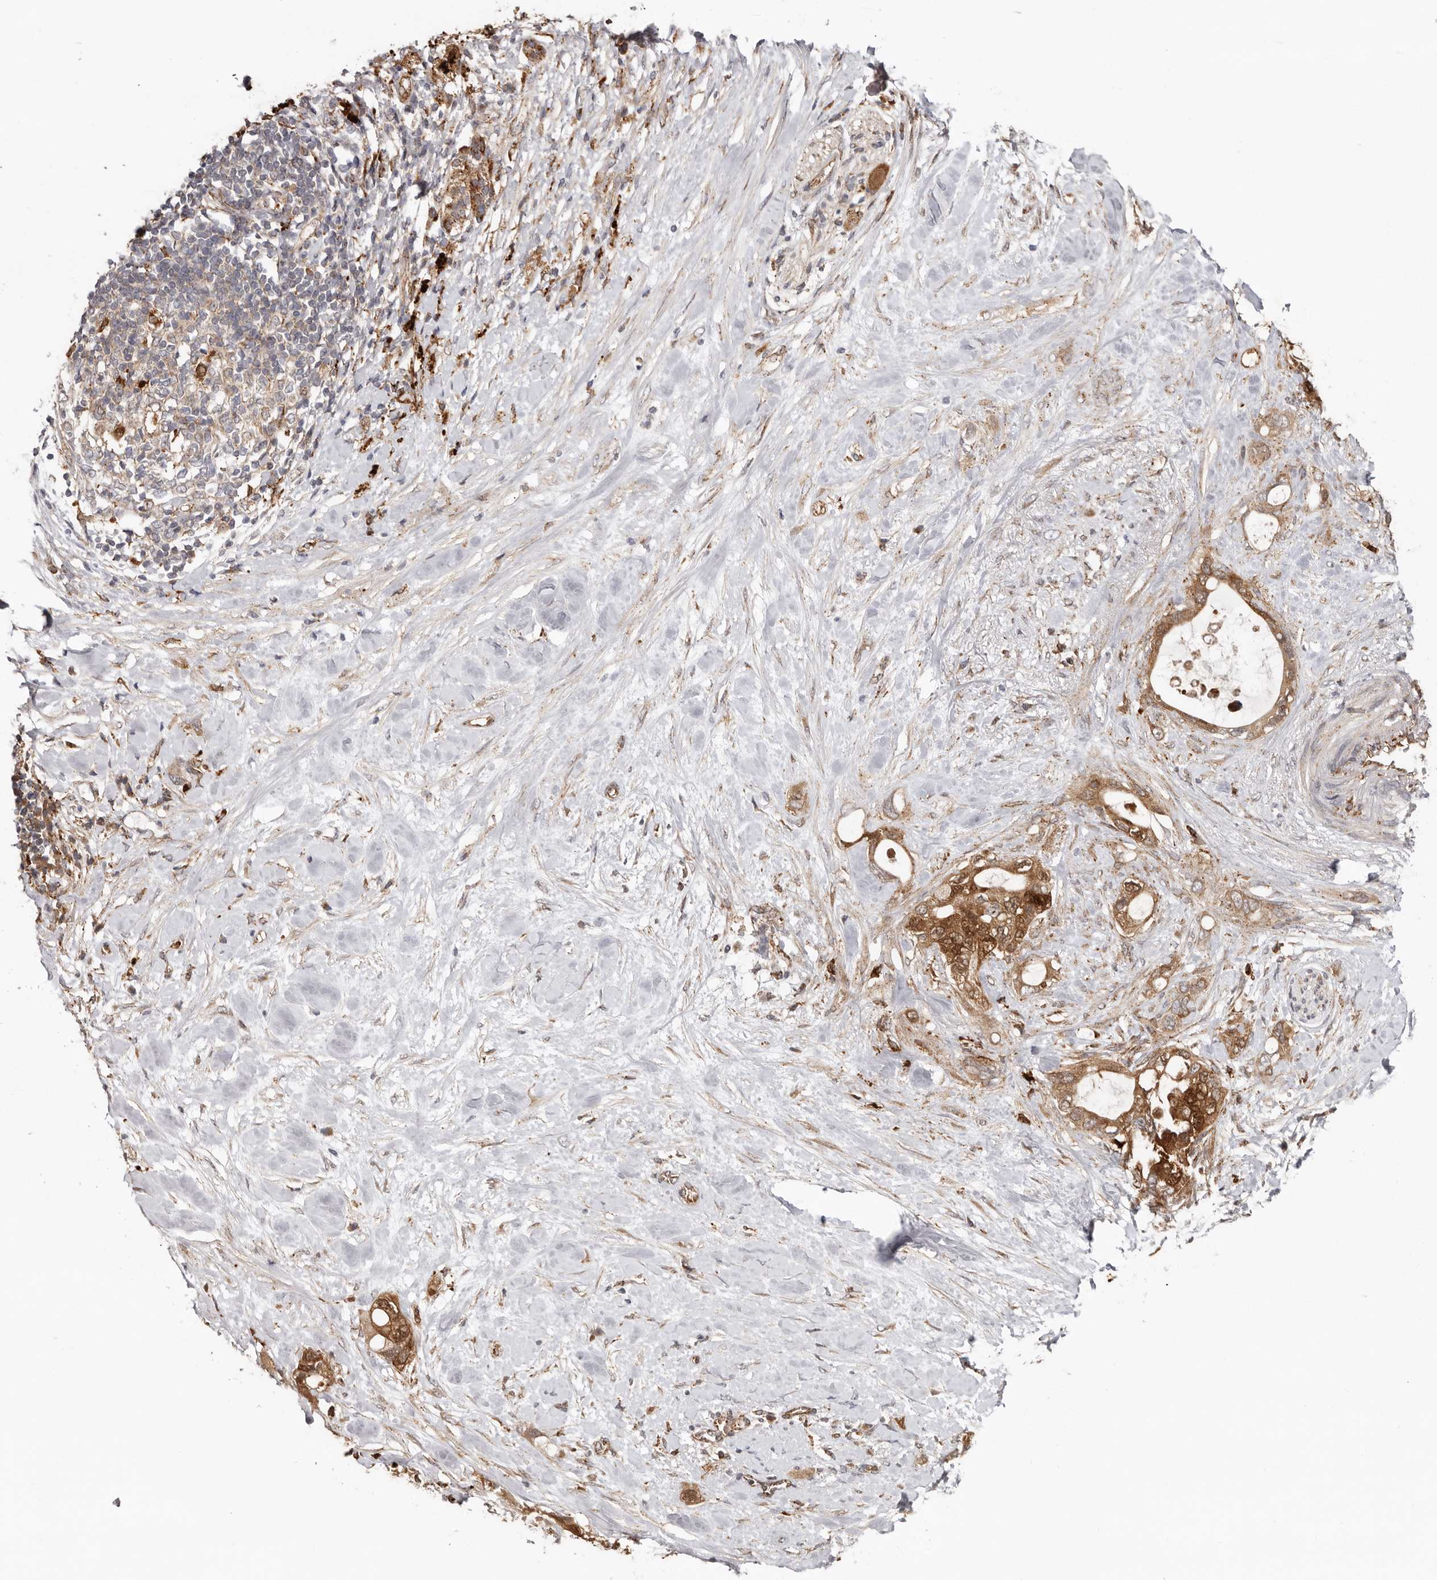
{"staining": {"intensity": "moderate", "quantity": ">75%", "location": "cytoplasmic/membranous"}, "tissue": "pancreatic cancer", "cell_type": "Tumor cells", "image_type": "cancer", "snomed": [{"axis": "morphology", "description": "Adenocarcinoma, NOS"}, {"axis": "topography", "description": "Pancreas"}], "caption": "The histopathology image demonstrates staining of adenocarcinoma (pancreatic), revealing moderate cytoplasmic/membranous protein staining (brown color) within tumor cells. The staining was performed using DAB to visualize the protein expression in brown, while the nuclei were stained in blue with hematoxylin (Magnification: 20x).", "gene": "GRN", "patient": {"sex": "female", "age": 56}}